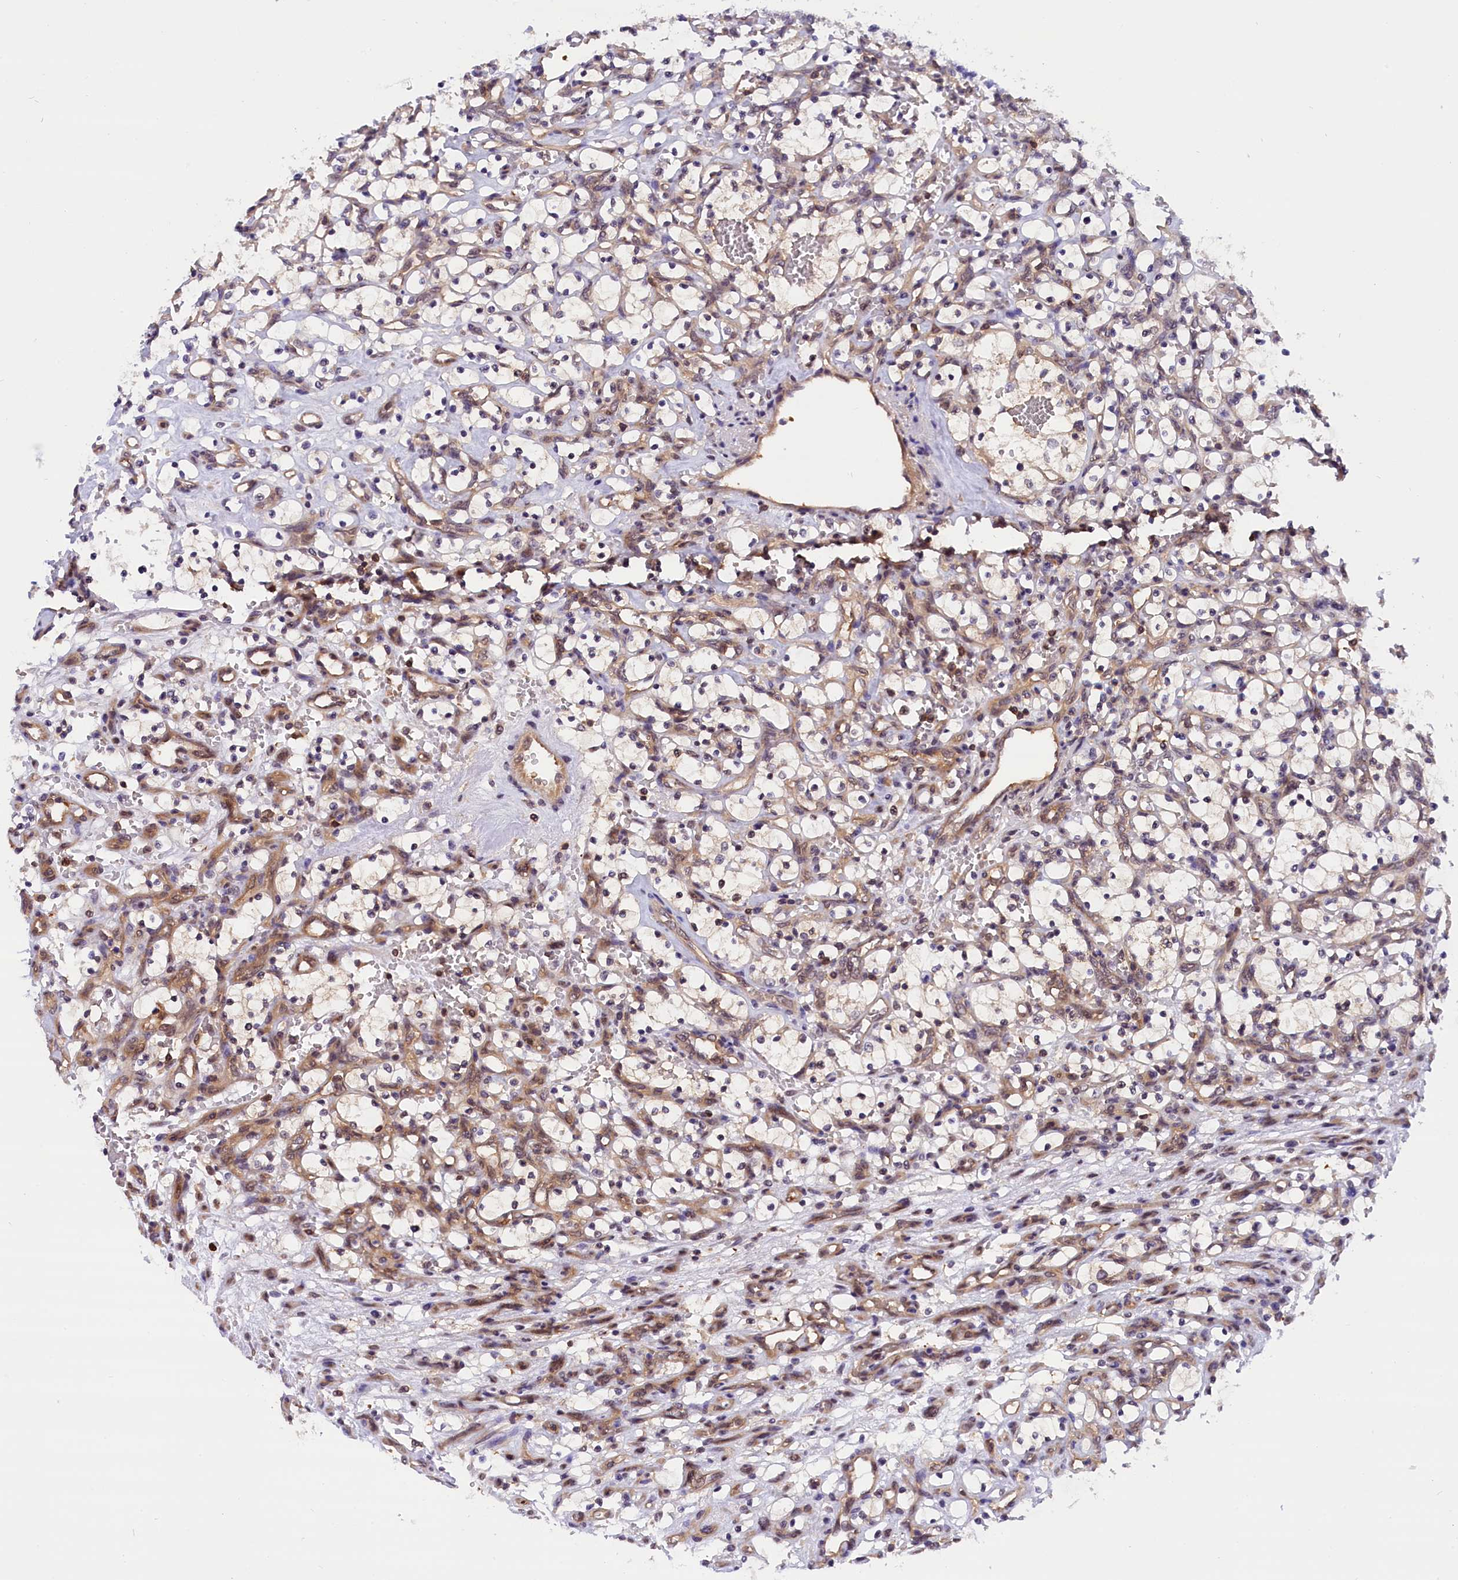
{"staining": {"intensity": "weak", "quantity": "25%-75%", "location": "cytoplasmic/membranous"}, "tissue": "renal cancer", "cell_type": "Tumor cells", "image_type": "cancer", "snomed": [{"axis": "morphology", "description": "Adenocarcinoma, NOS"}, {"axis": "topography", "description": "Kidney"}], "caption": "Weak cytoplasmic/membranous protein expression is seen in about 25%-75% of tumor cells in renal cancer (adenocarcinoma). The protein of interest is shown in brown color, while the nuclei are stained blue.", "gene": "TBCB", "patient": {"sex": "female", "age": 69}}